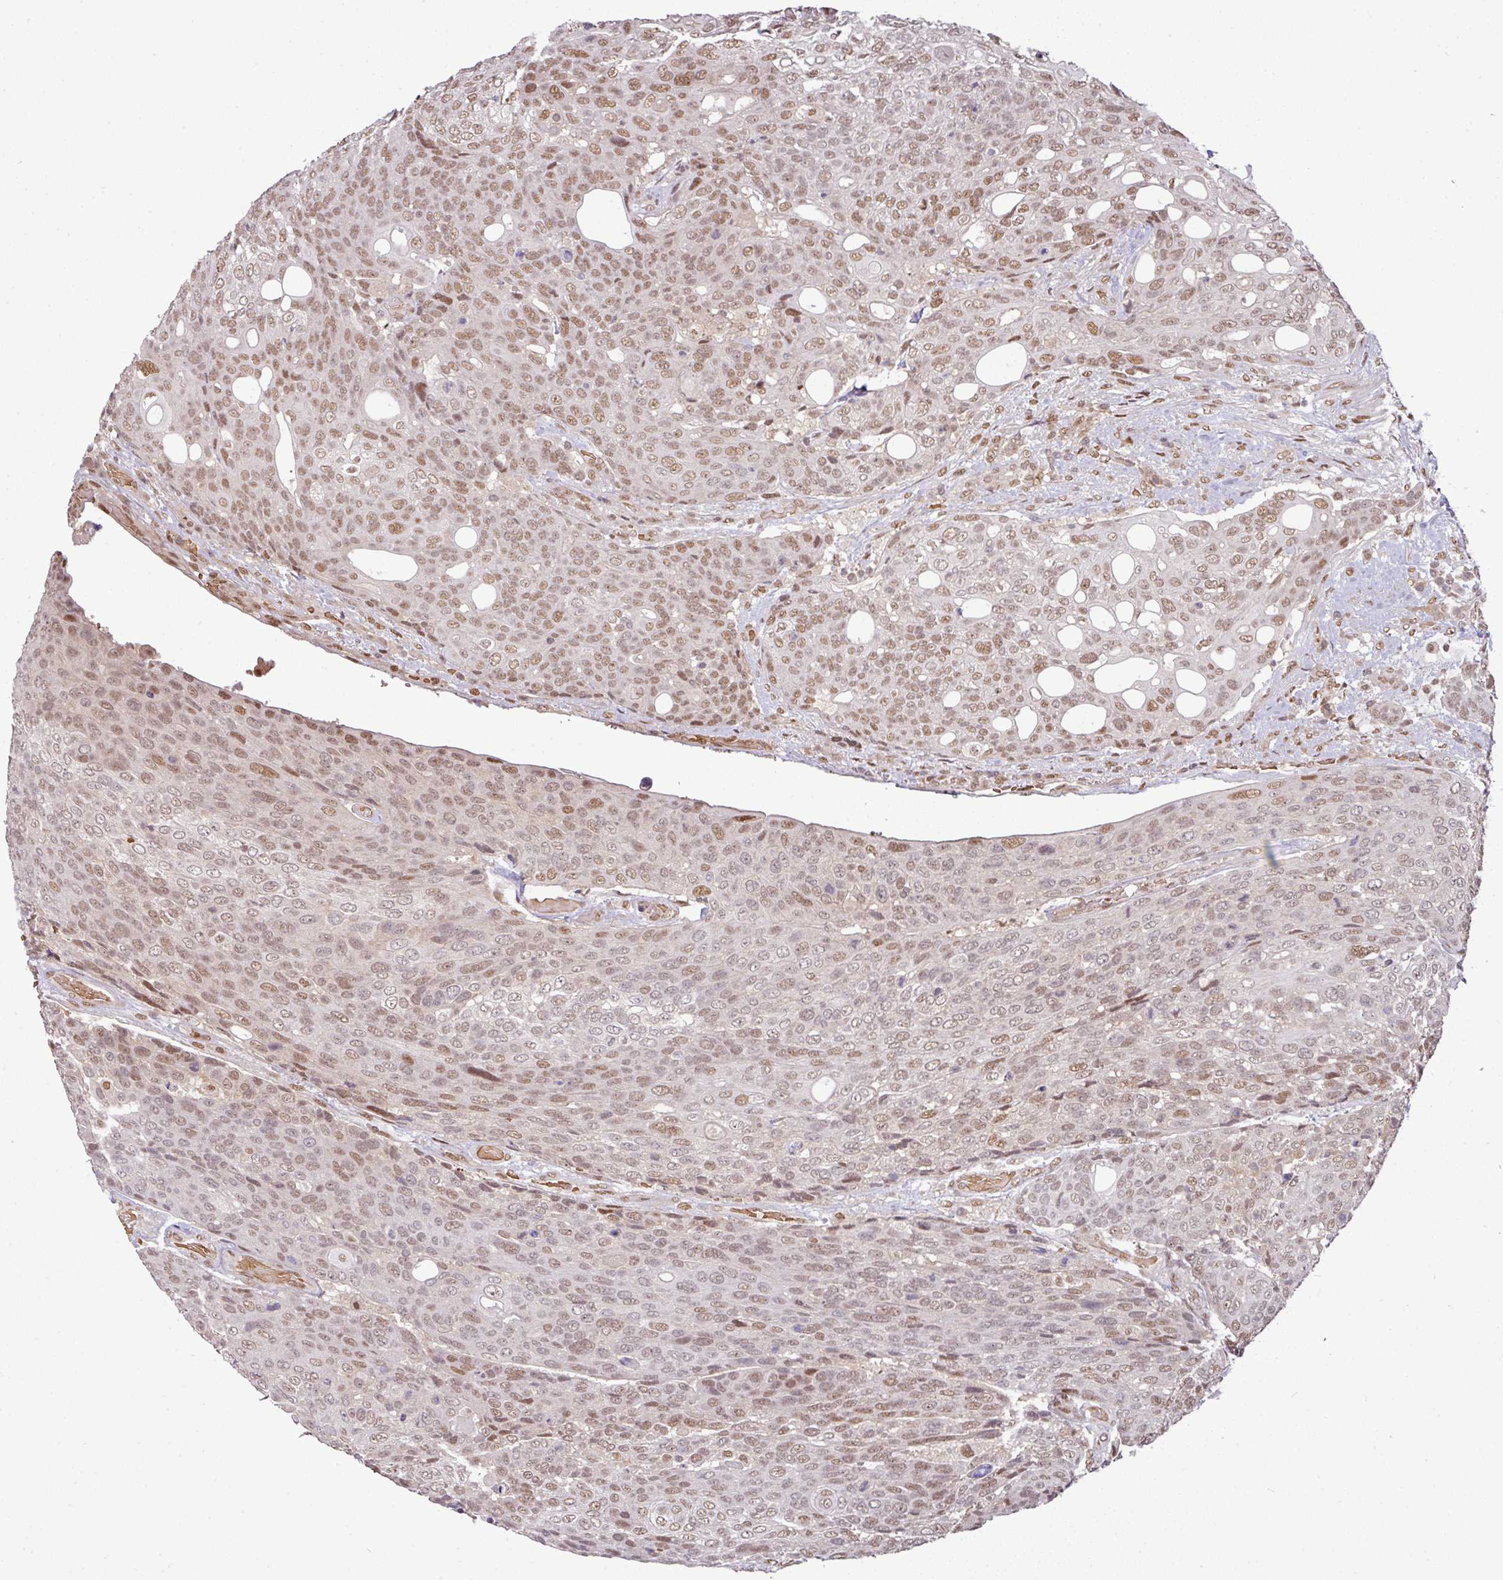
{"staining": {"intensity": "moderate", "quantity": ">75%", "location": "nuclear"}, "tissue": "urothelial cancer", "cell_type": "Tumor cells", "image_type": "cancer", "snomed": [{"axis": "morphology", "description": "Urothelial carcinoma, High grade"}, {"axis": "topography", "description": "Urinary bladder"}], "caption": "Moderate nuclear positivity for a protein is seen in approximately >75% of tumor cells of urothelial cancer using IHC.", "gene": "CIC", "patient": {"sex": "female", "age": 70}}